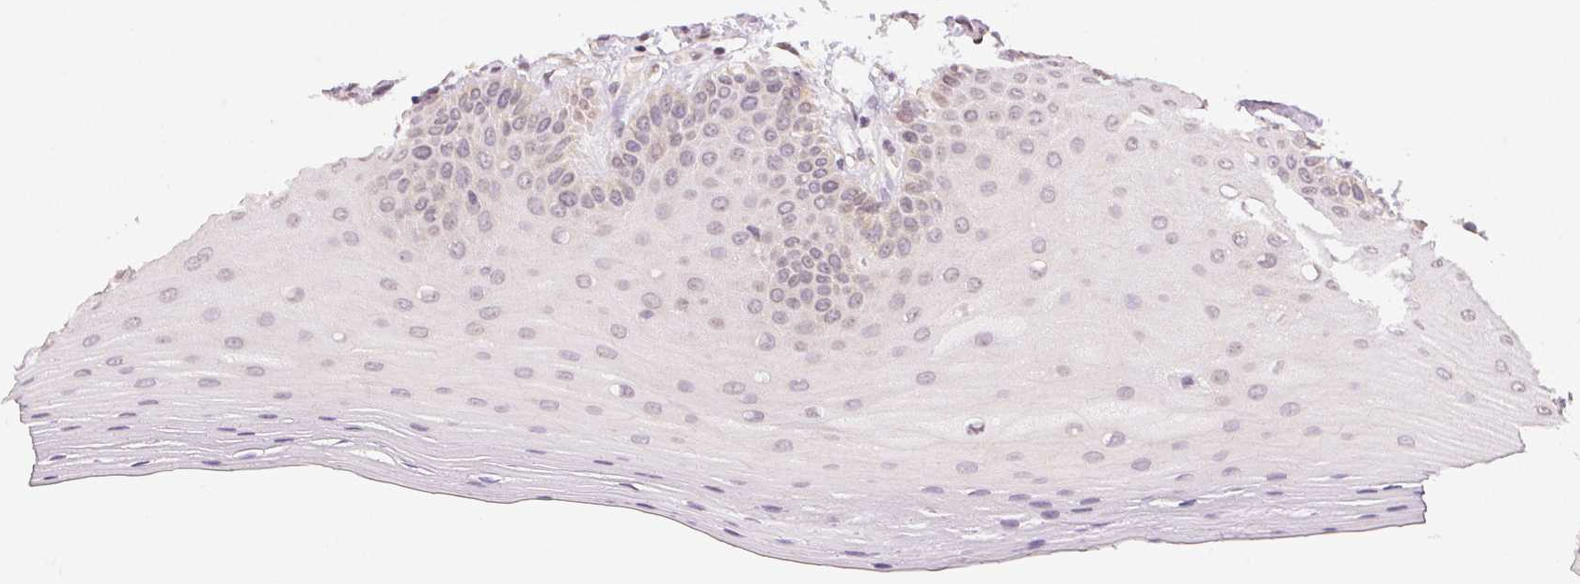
{"staining": {"intensity": "weak", "quantity": "25%-75%", "location": "nuclear"}, "tissue": "oral mucosa", "cell_type": "Squamous epithelial cells", "image_type": "normal", "snomed": [{"axis": "morphology", "description": "Normal tissue, NOS"}, {"axis": "morphology", "description": "Normal morphology"}, {"axis": "topography", "description": "Oral tissue"}], "caption": "High-magnification brightfield microscopy of normal oral mucosa stained with DAB (3,3'-diaminobenzidine) (brown) and counterstained with hematoxylin (blue). squamous epithelial cells exhibit weak nuclear expression is seen in approximately25%-75% of cells.", "gene": "PLCB1", "patient": {"sex": "female", "age": 76}}